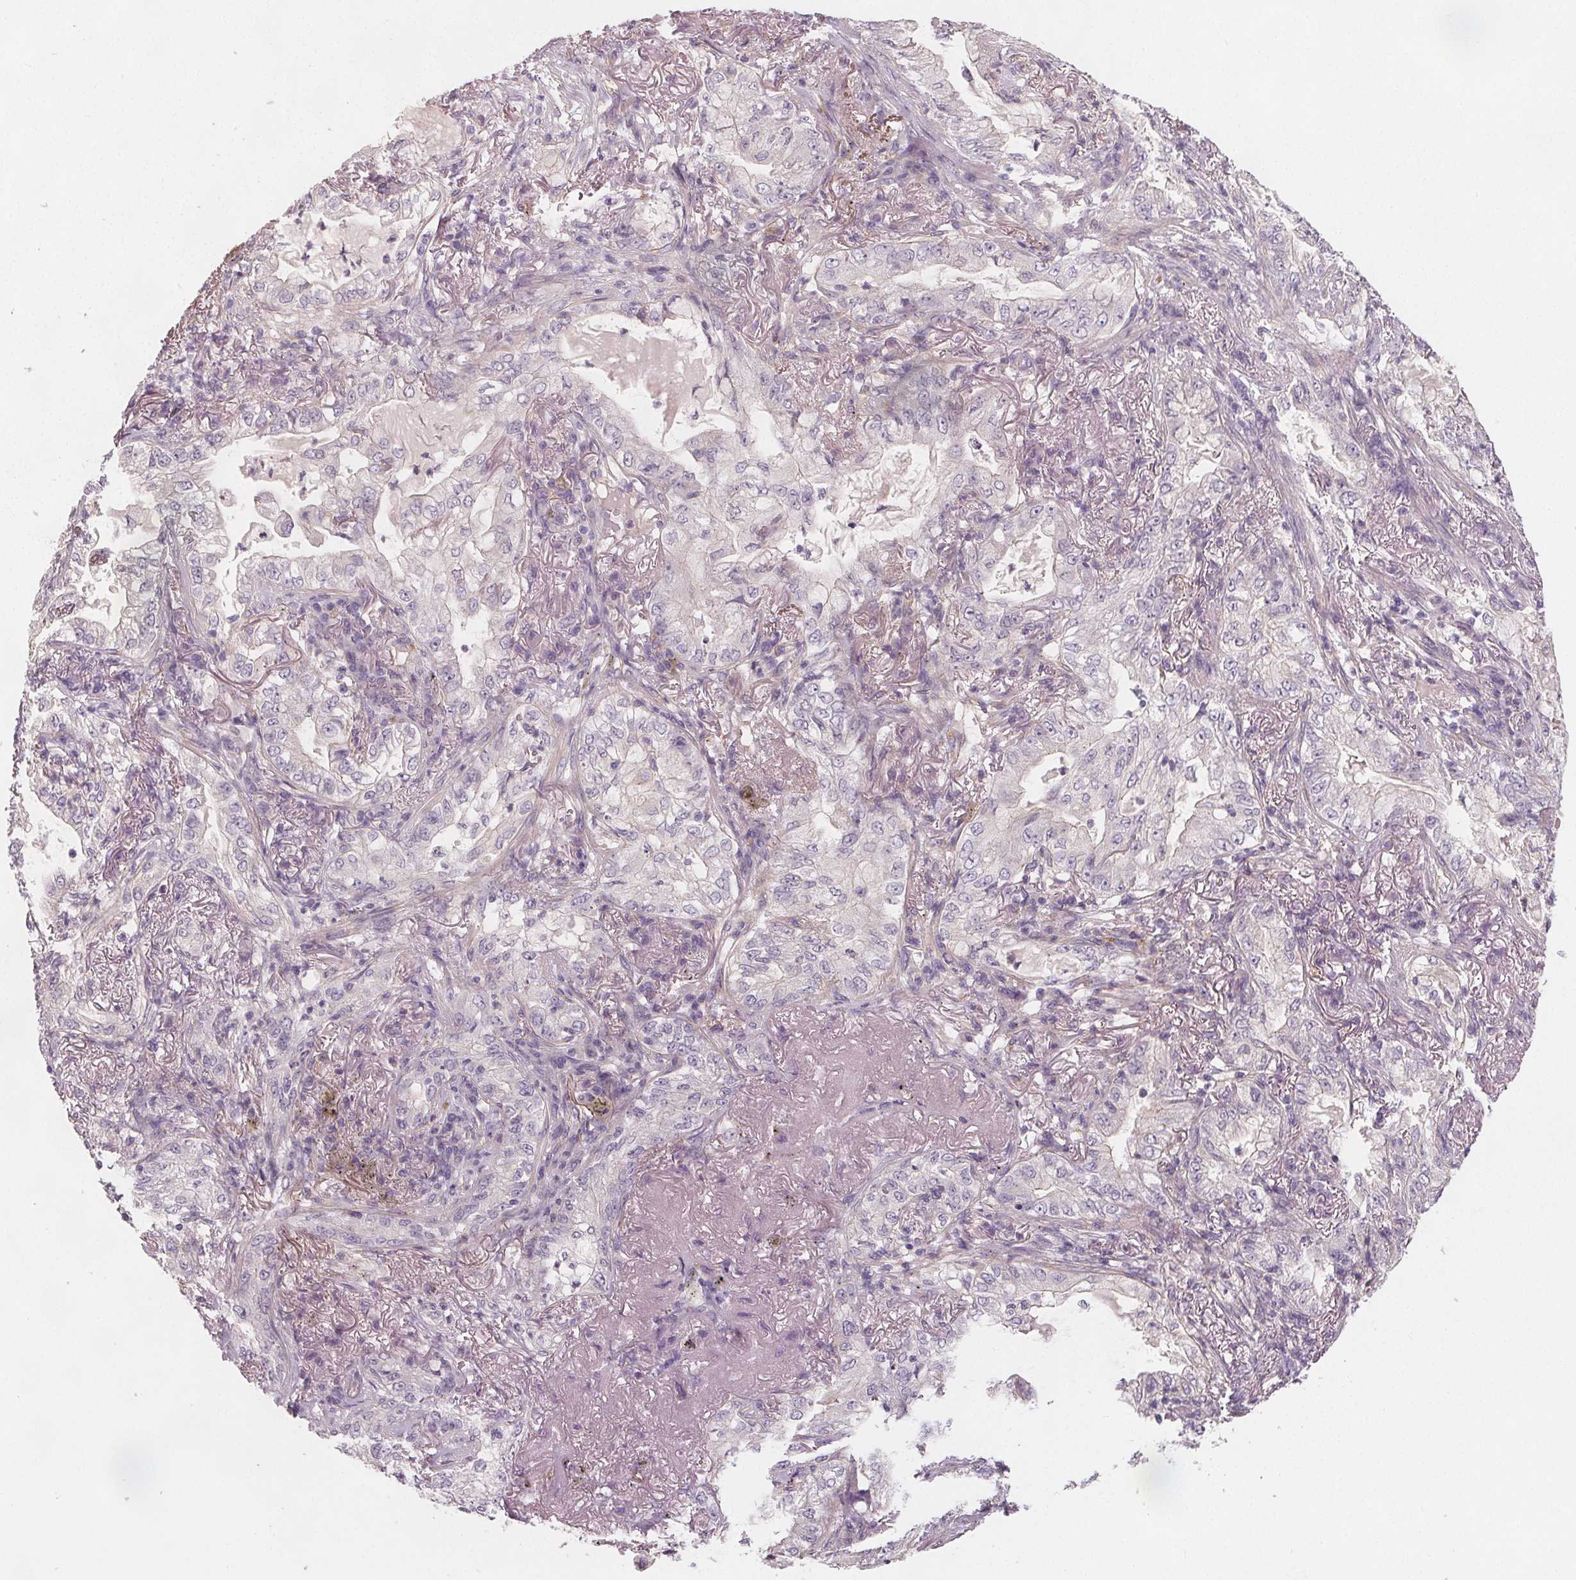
{"staining": {"intensity": "negative", "quantity": "none", "location": "none"}, "tissue": "lung cancer", "cell_type": "Tumor cells", "image_type": "cancer", "snomed": [{"axis": "morphology", "description": "Adenocarcinoma, NOS"}, {"axis": "topography", "description": "Lung"}], "caption": "Immunohistochemical staining of human adenocarcinoma (lung) shows no significant positivity in tumor cells.", "gene": "VNN1", "patient": {"sex": "female", "age": 73}}